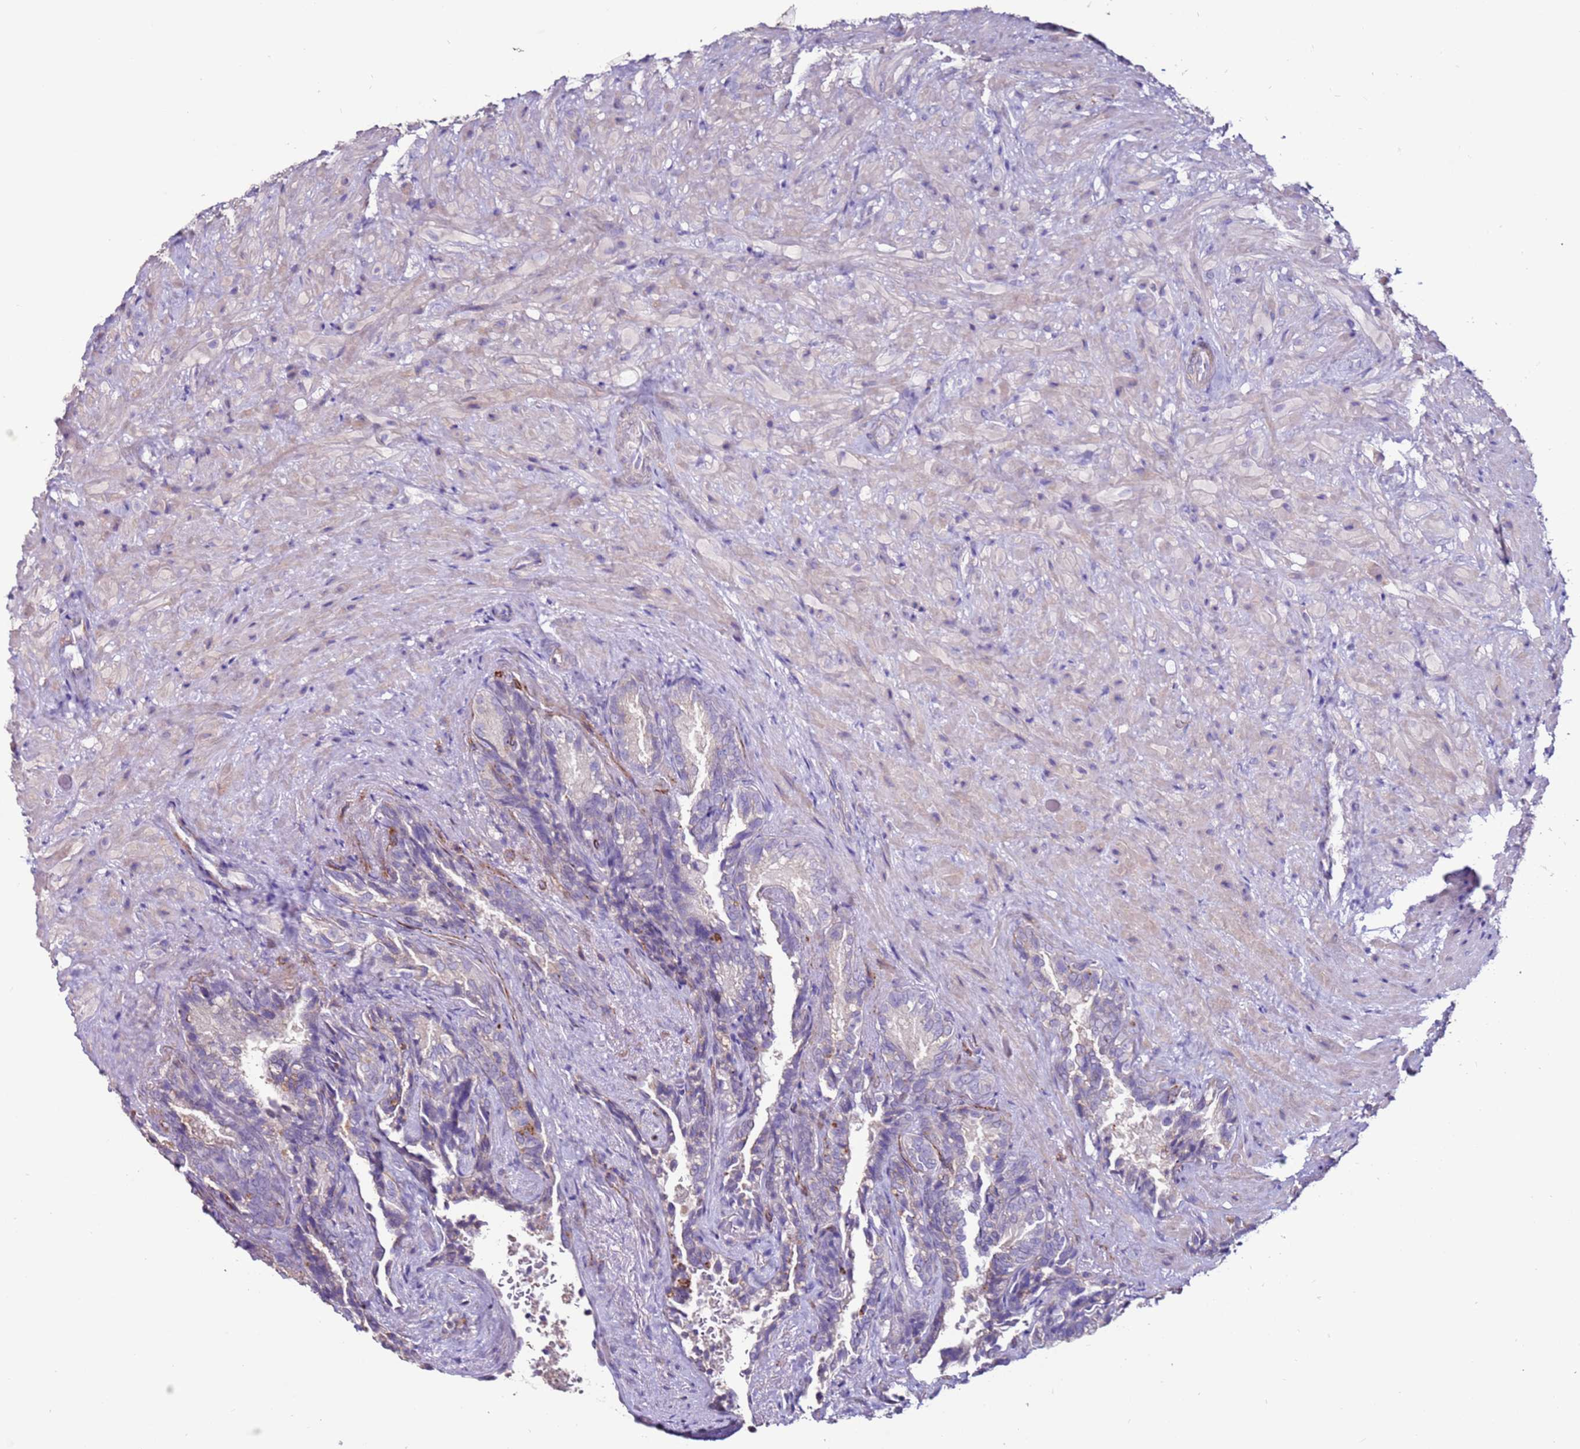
{"staining": {"intensity": "negative", "quantity": "none", "location": "none"}, "tissue": "seminal vesicle", "cell_type": "Glandular cells", "image_type": "normal", "snomed": [{"axis": "morphology", "description": "Normal tissue, NOS"}, {"axis": "topography", "description": "Seminal veicle"}], "caption": "Immunohistochemistry (IHC) image of normal seminal vesicle stained for a protein (brown), which displays no staining in glandular cells.", "gene": "CLEC4M", "patient": {"sex": "male", "age": 62}}